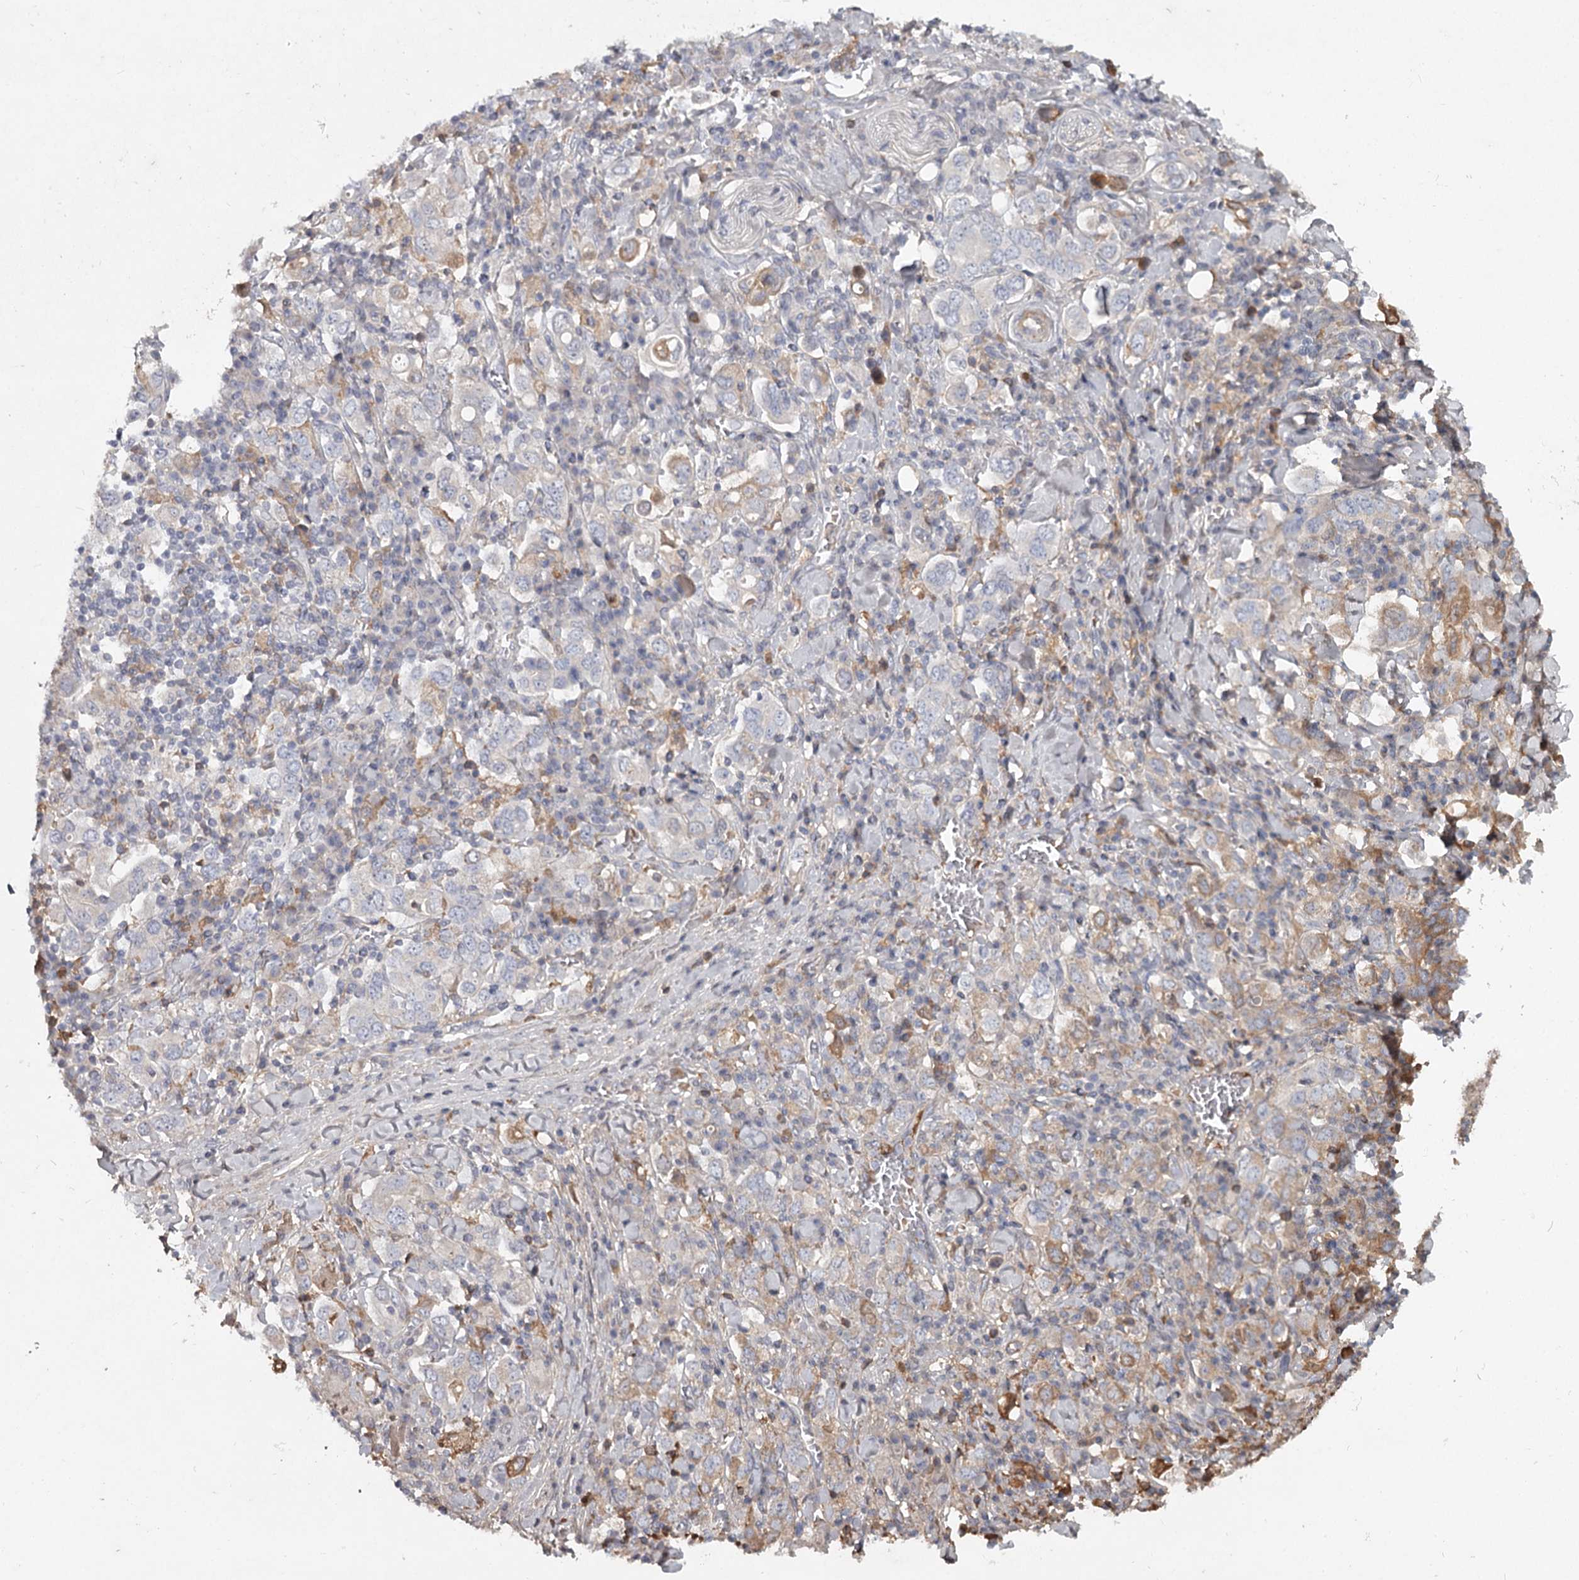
{"staining": {"intensity": "negative", "quantity": "none", "location": "none"}, "tissue": "stomach cancer", "cell_type": "Tumor cells", "image_type": "cancer", "snomed": [{"axis": "morphology", "description": "Adenocarcinoma, NOS"}, {"axis": "topography", "description": "Stomach, upper"}], "caption": "High magnification brightfield microscopy of stomach cancer stained with DAB (3,3'-diaminobenzidine) (brown) and counterstained with hematoxylin (blue): tumor cells show no significant staining.", "gene": "DHRS9", "patient": {"sex": "male", "age": 62}}